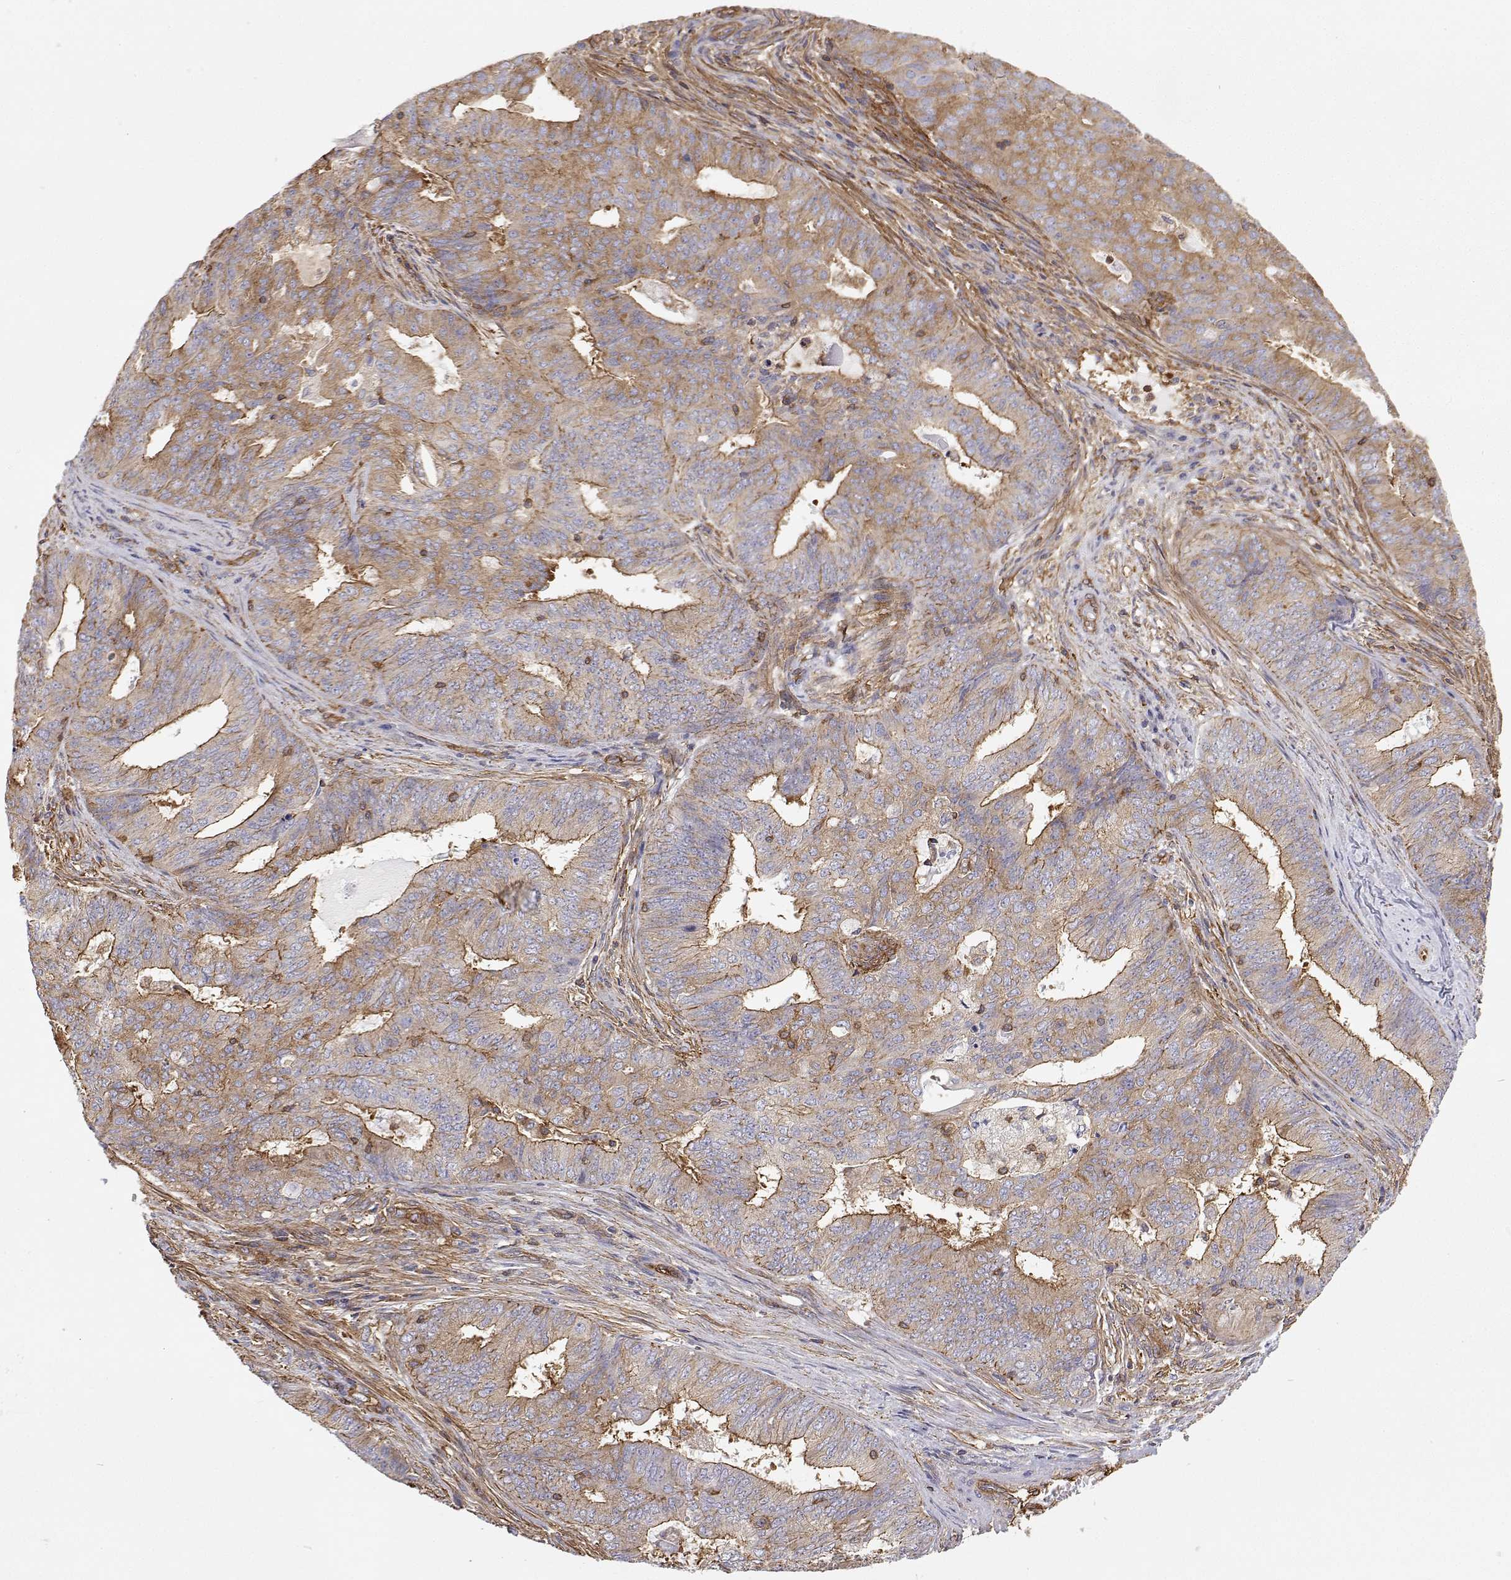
{"staining": {"intensity": "moderate", "quantity": "25%-75%", "location": "cytoplasmic/membranous"}, "tissue": "endometrial cancer", "cell_type": "Tumor cells", "image_type": "cancer", "snomed": [{"axis": "morphology", "description": "Adenocarcinoma, NOS"}, {"axis": "topography", "description": "Endometrium"}], "caption": "Immunohistochemical staining of adenocarcinoma (endometrial) exhibits medium levels of moderate cytoplasmic/membranous protein expression in about 25%-75% of tumor cells.", "gene": "MYH9", "patient": {"sex": "female", "age": 62}}